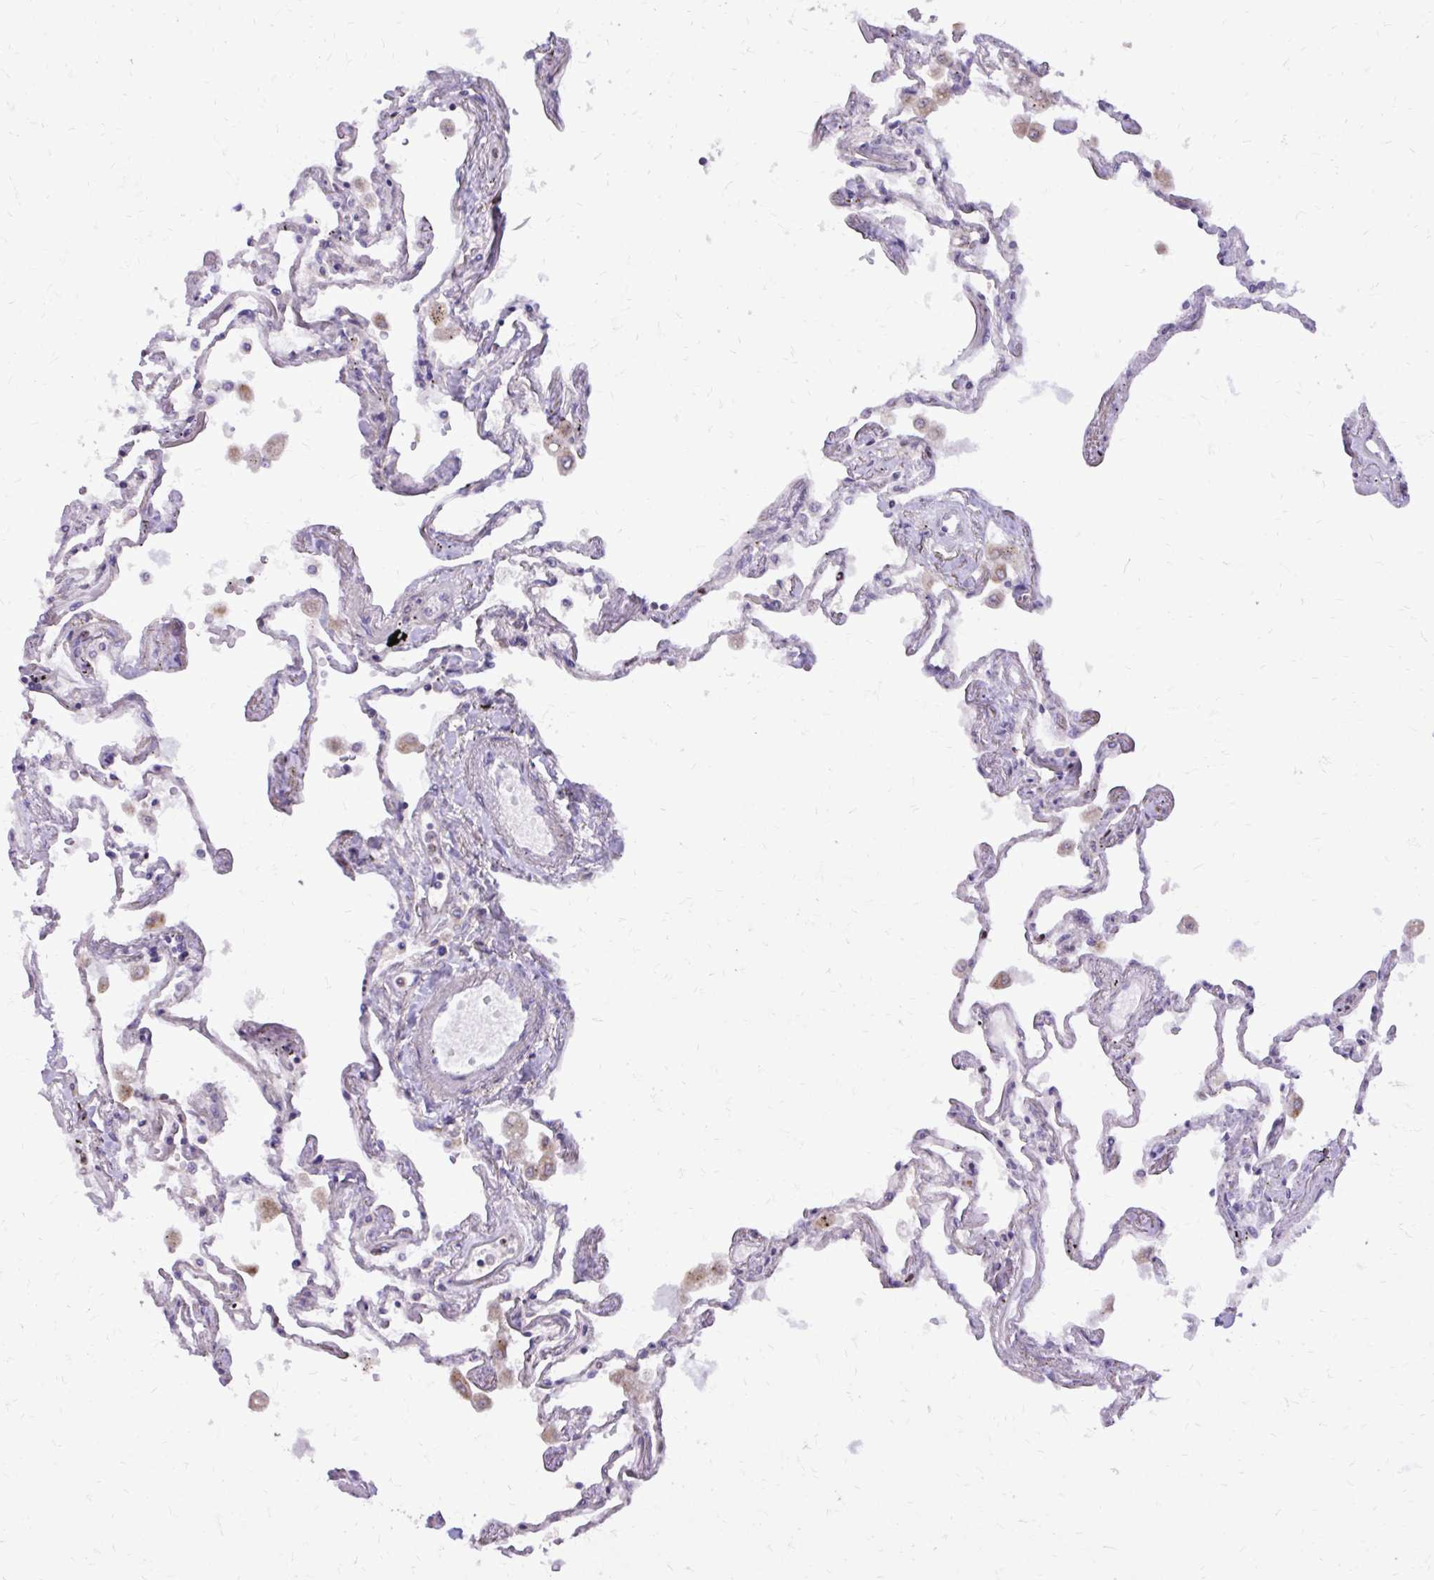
{"staining": {"intensity": "weak", "quantity": "<25%", "location": "cytoplasmic/membranous"}, "tissue": "lung", "cell_type": "Alveolar cells", "image_type": "normal", "snomed": [{"axis": "morphology", "description": "Normal tissue, NOS"}, {"axis": "morphology", "description": "Adenocarcinoma, NOS"}, {"axis": "topography", "description": "Cartilage tissue"}, {"axis": "topography", "description": "Lung"}], "caption": "This is a photomicrograph of immunohistochemistry (IHC) staining of unremarkable lung, which shows no positivity in alveolar cells. The staining was performed using DAB (3,3'-diaminobenzidine) to visualize the protein expression in brown, while the nuclei were stained in blue with hematoxylin (Magnification: 20x).", "gene": "ABCC3", "patient": {"sex": "female", "age": 67}}